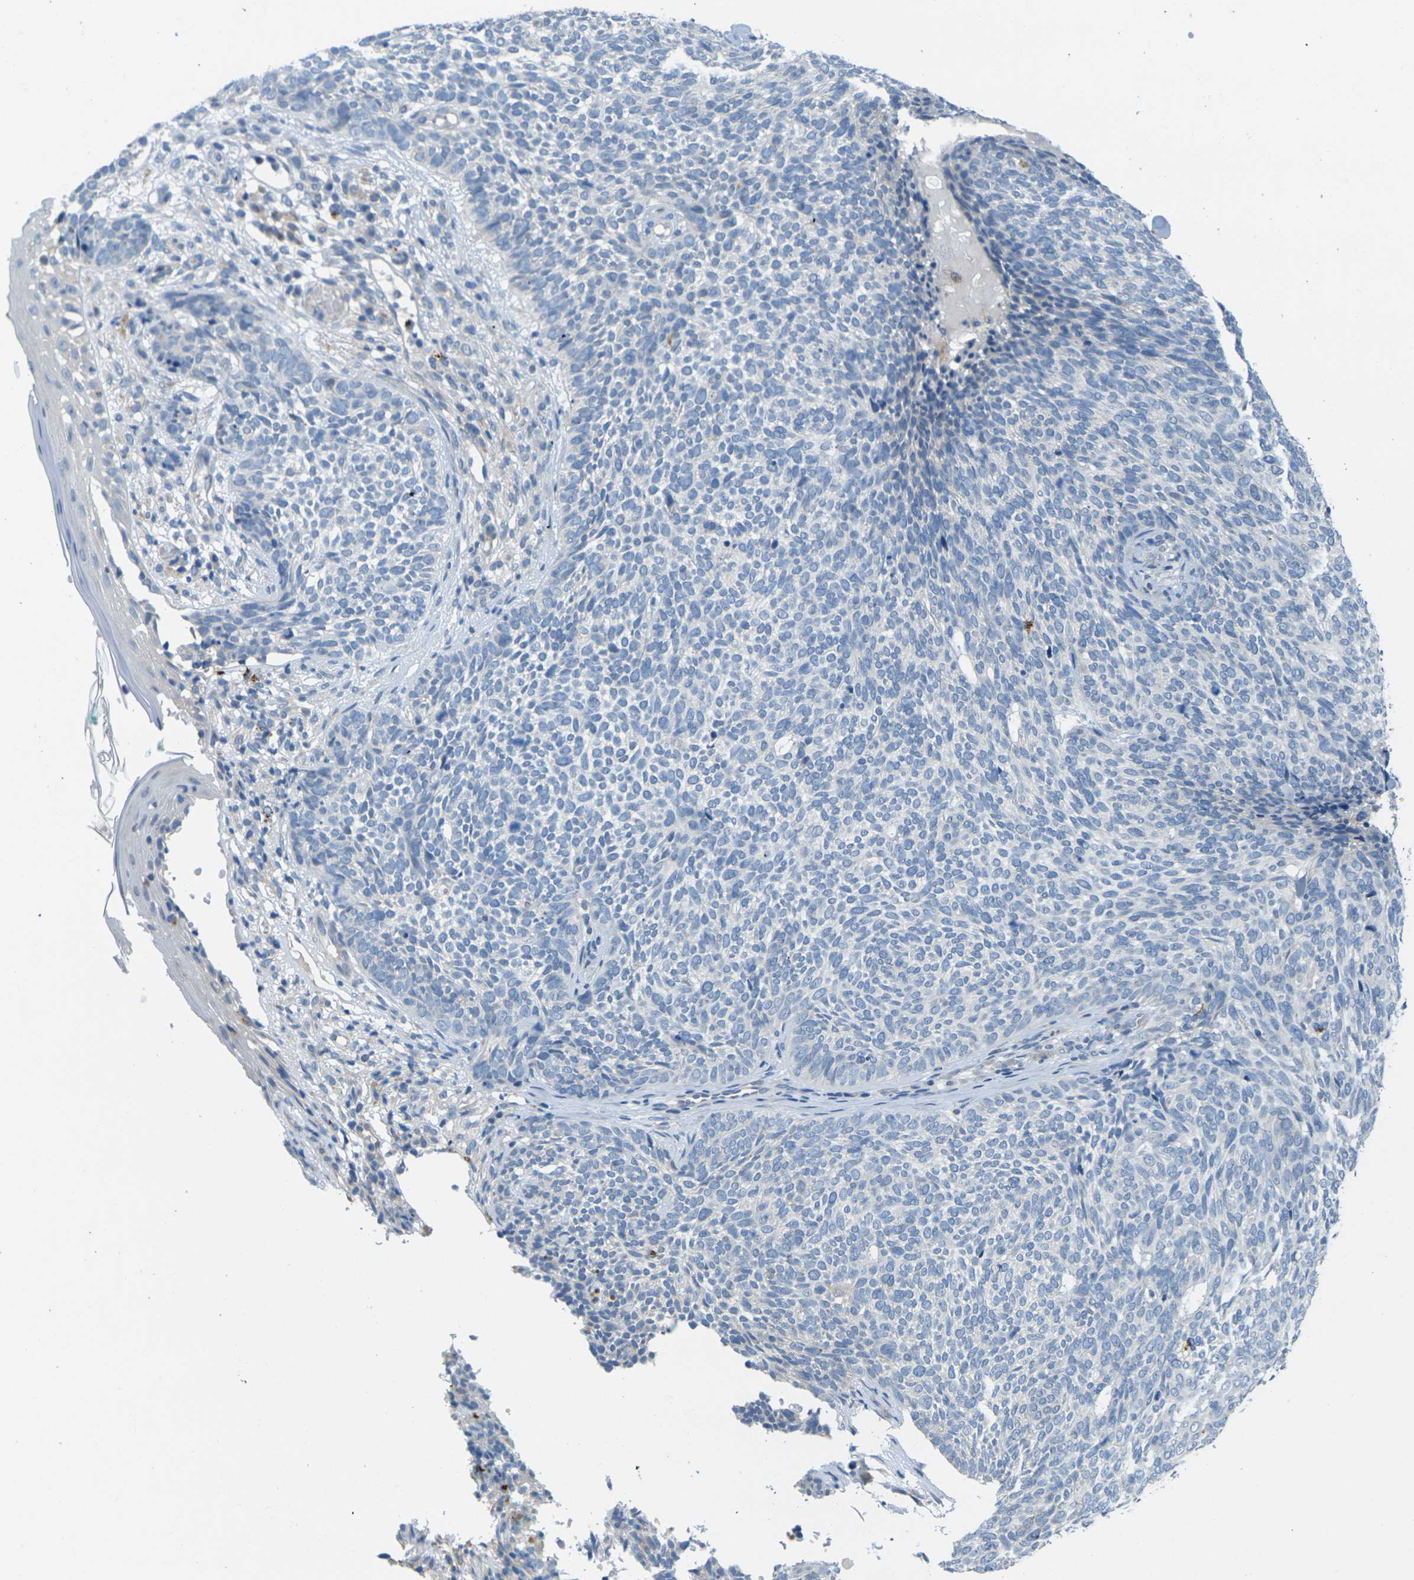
{"staining": {"intensity": "negative", "quantity": "none", "location": "none"}, "tissue": "skin cancer", "cell_type": "Tumor cells", "image_type": "cancer", "snomed": [{"axis": "morphology", "description": "Basal cell carcinoma"}, {"axis": "topography", "description": "Skin"}], "caption": "High power microscopy photomicrograph of an IHC histopathology image of skin cancer (basal cell carcinoma), revealing no significant expression in tumor cells.", "gene": "CYP2C8", "patient": {"sex": "female", "age": 84}}